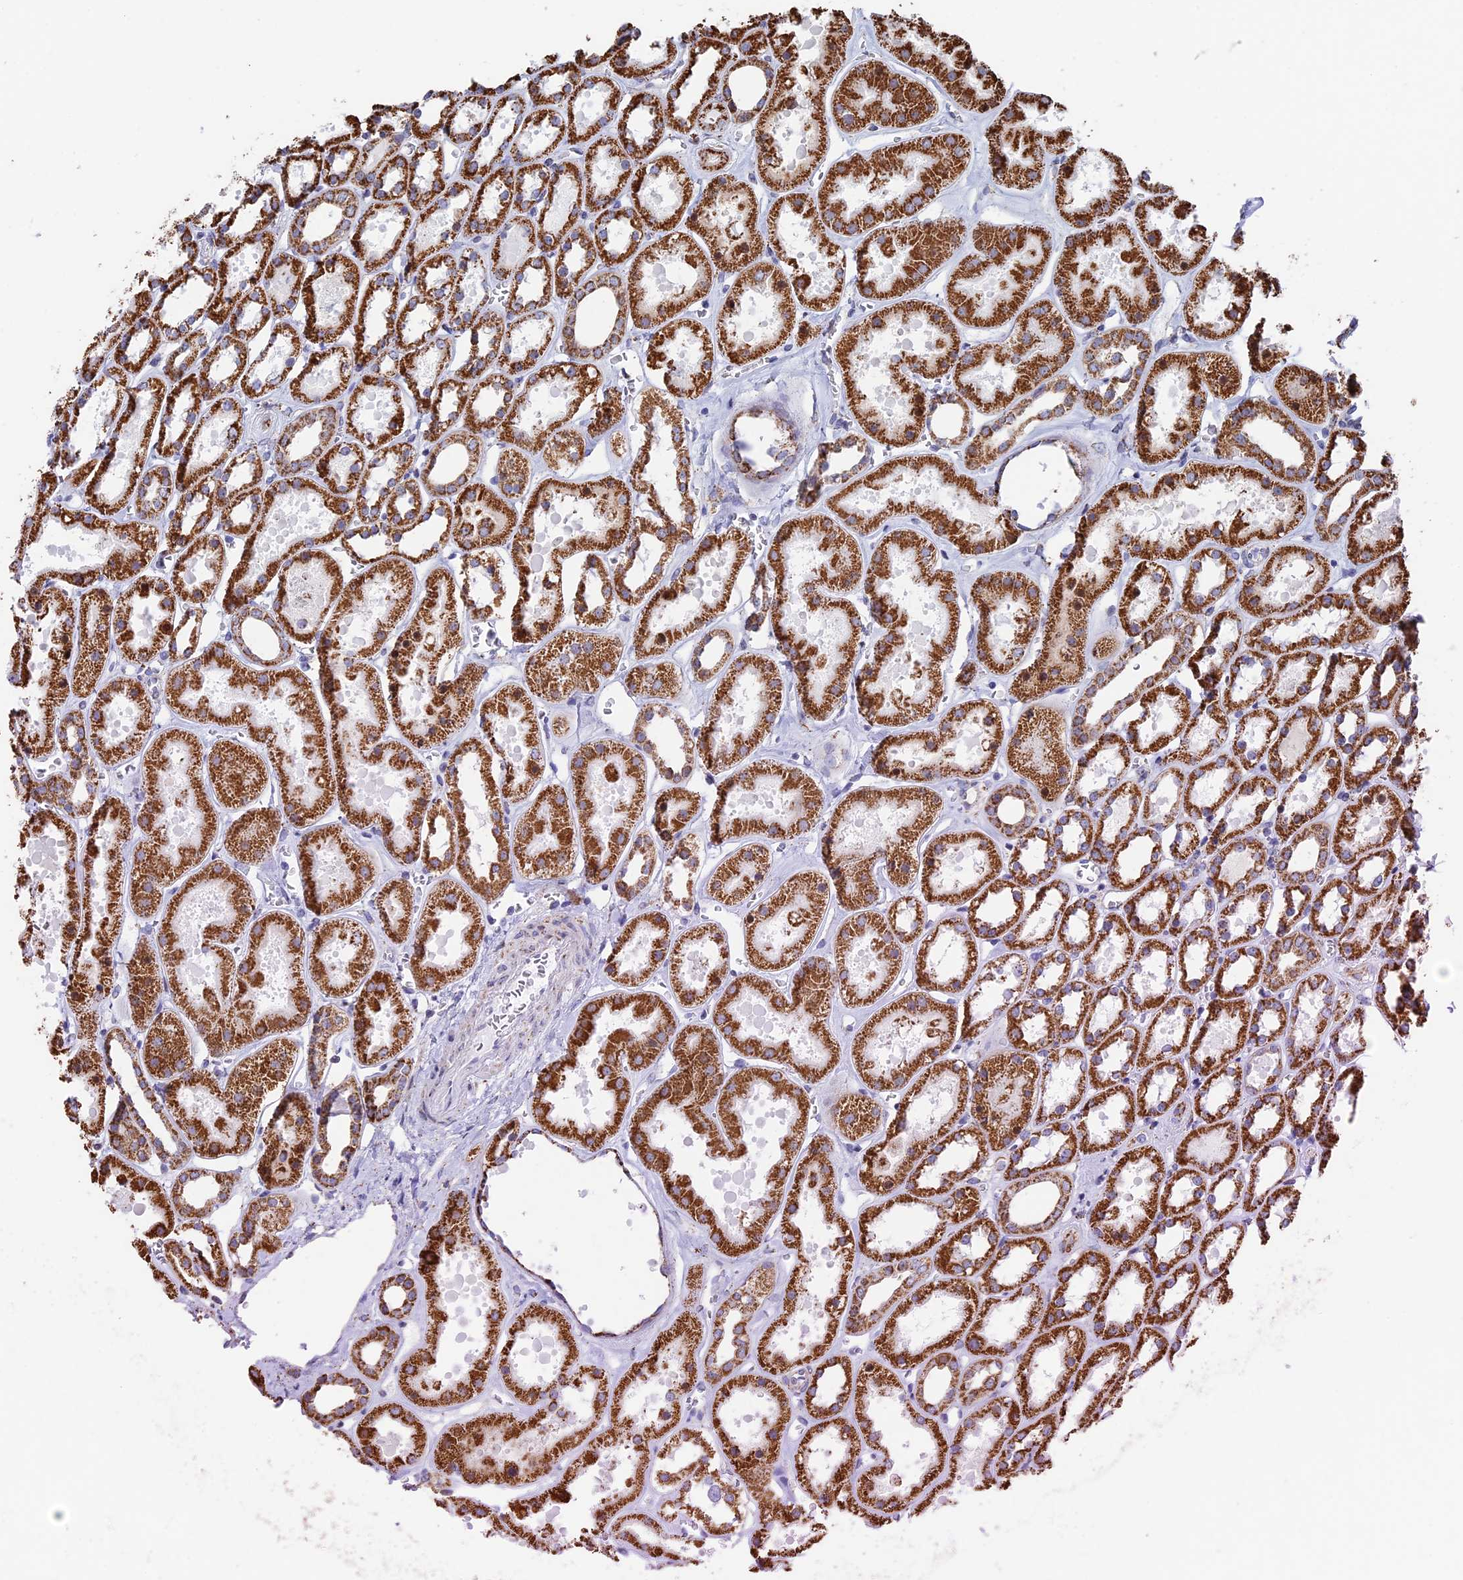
{"staining": {"intensity": "negative", "quantity": "none", "location": "none"}, "tissue": "kidney", "cell_type": "Cells in glomeruli", "image_type": "normal", "snomed": [{"axis": "morphology", "description": "Normal tissue, NOS"}, {"axis": "topography", "description": "Kidney"}], "caption": "High magnification brightfield microscopy of normal kidney stained with DAB (3,3'-diaminobenzidine) (brown) and counterstained with hematoxylin (blue): cells in glomeruli show no significant expression.", "gene": "SEC24D", "patient": {"sex": "female", "age": 41}}